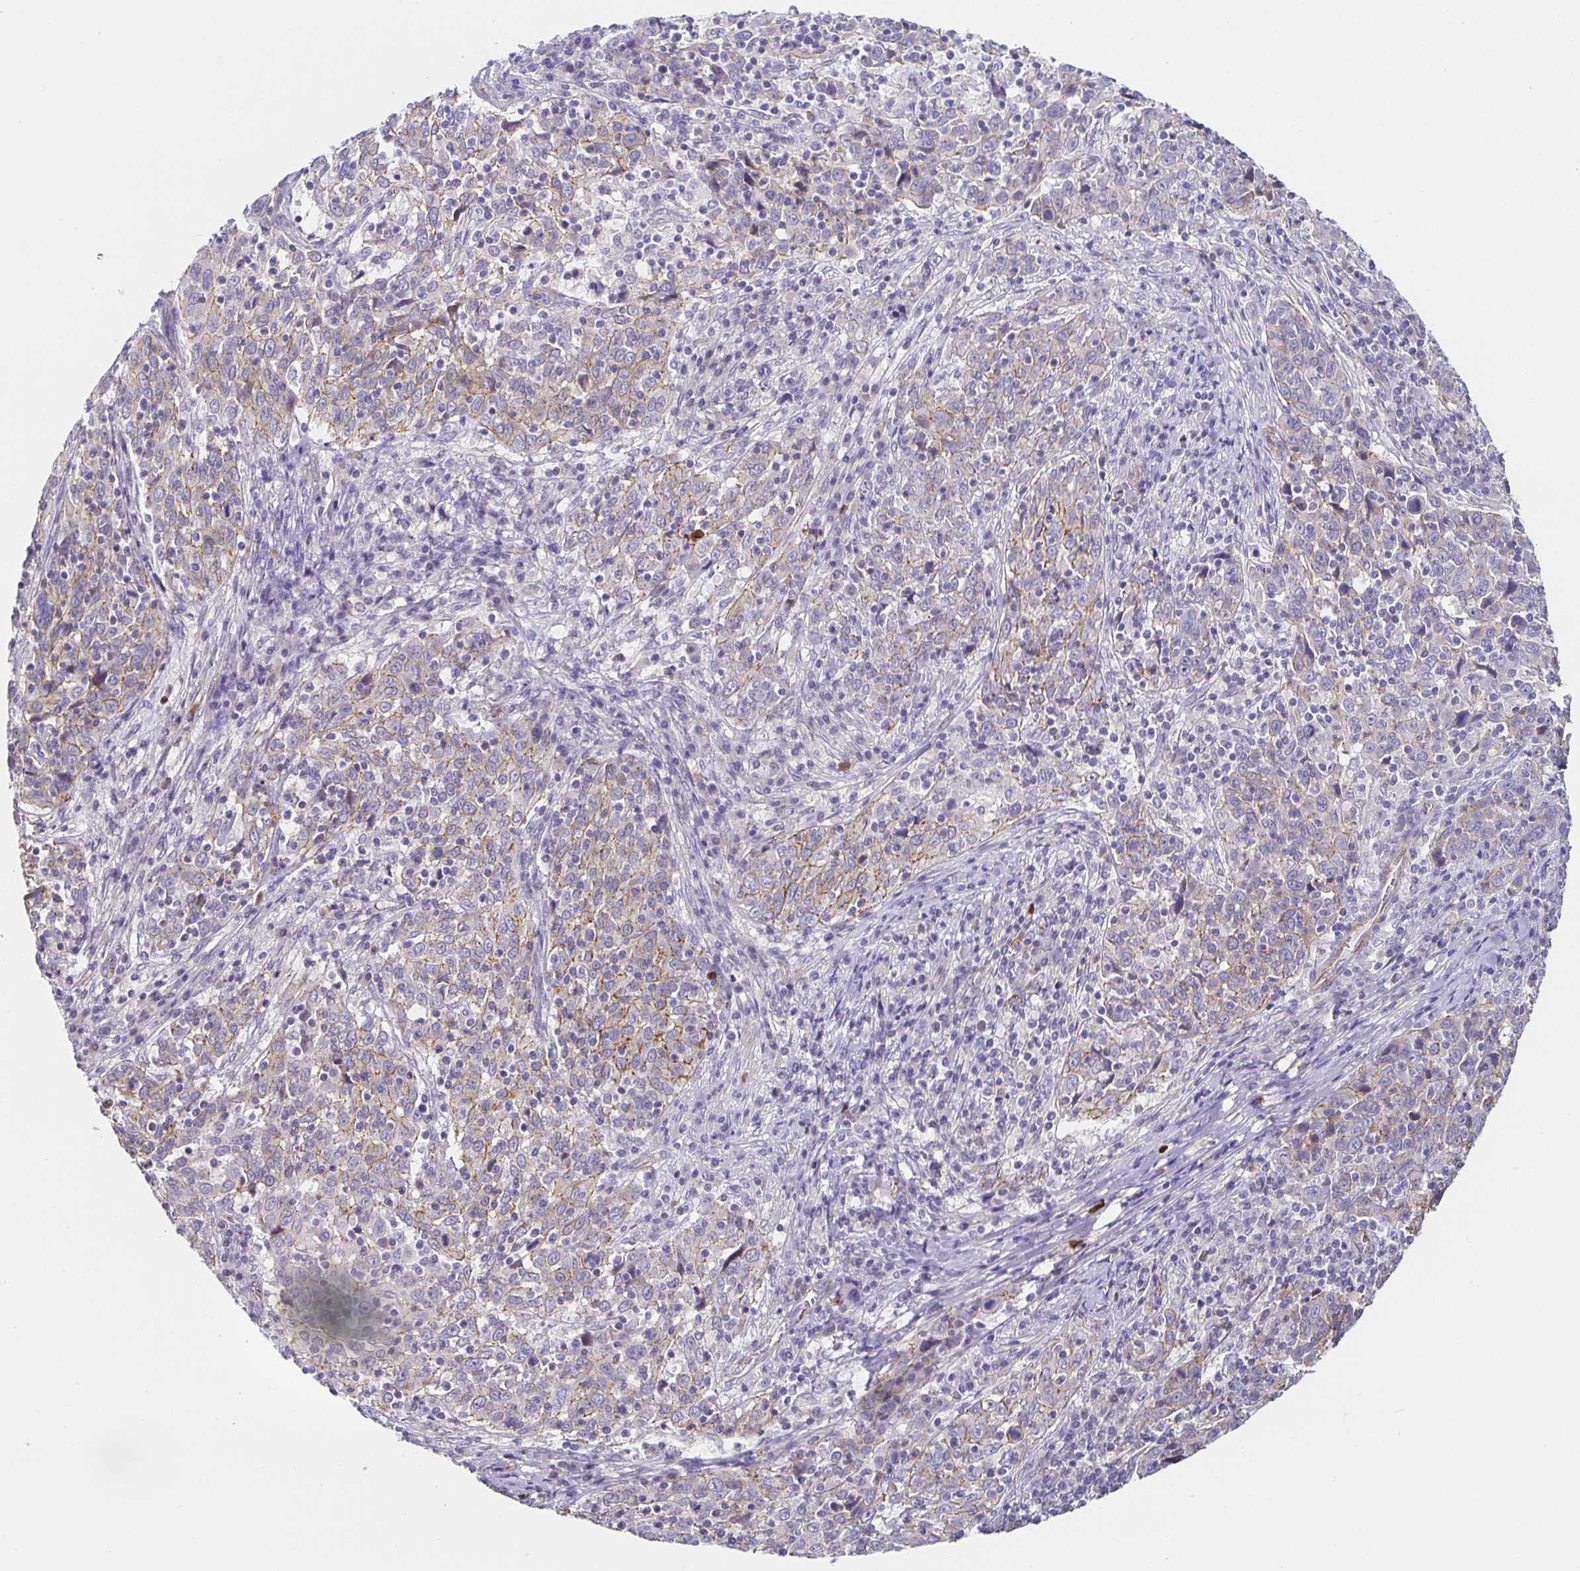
{"staining": {"intensity": "negative", "quantity": "none", "location": "none"}, "tissue": "cervical cancer", "cell_type": "Tumor cells", "image_type": "cancer", "snomed": [{"axis": "morphology", "description": "Squamous cell carcinoma, NOS"}, {"axis": "topography", "description": "Cervix"}], "caption": "The histopathology image demonstrates no significant positivity in tumor cells of cervical squamous cell carcinoma.", "gene": "PIWIL3", "patient": {"sex": "female", "age": 46}}